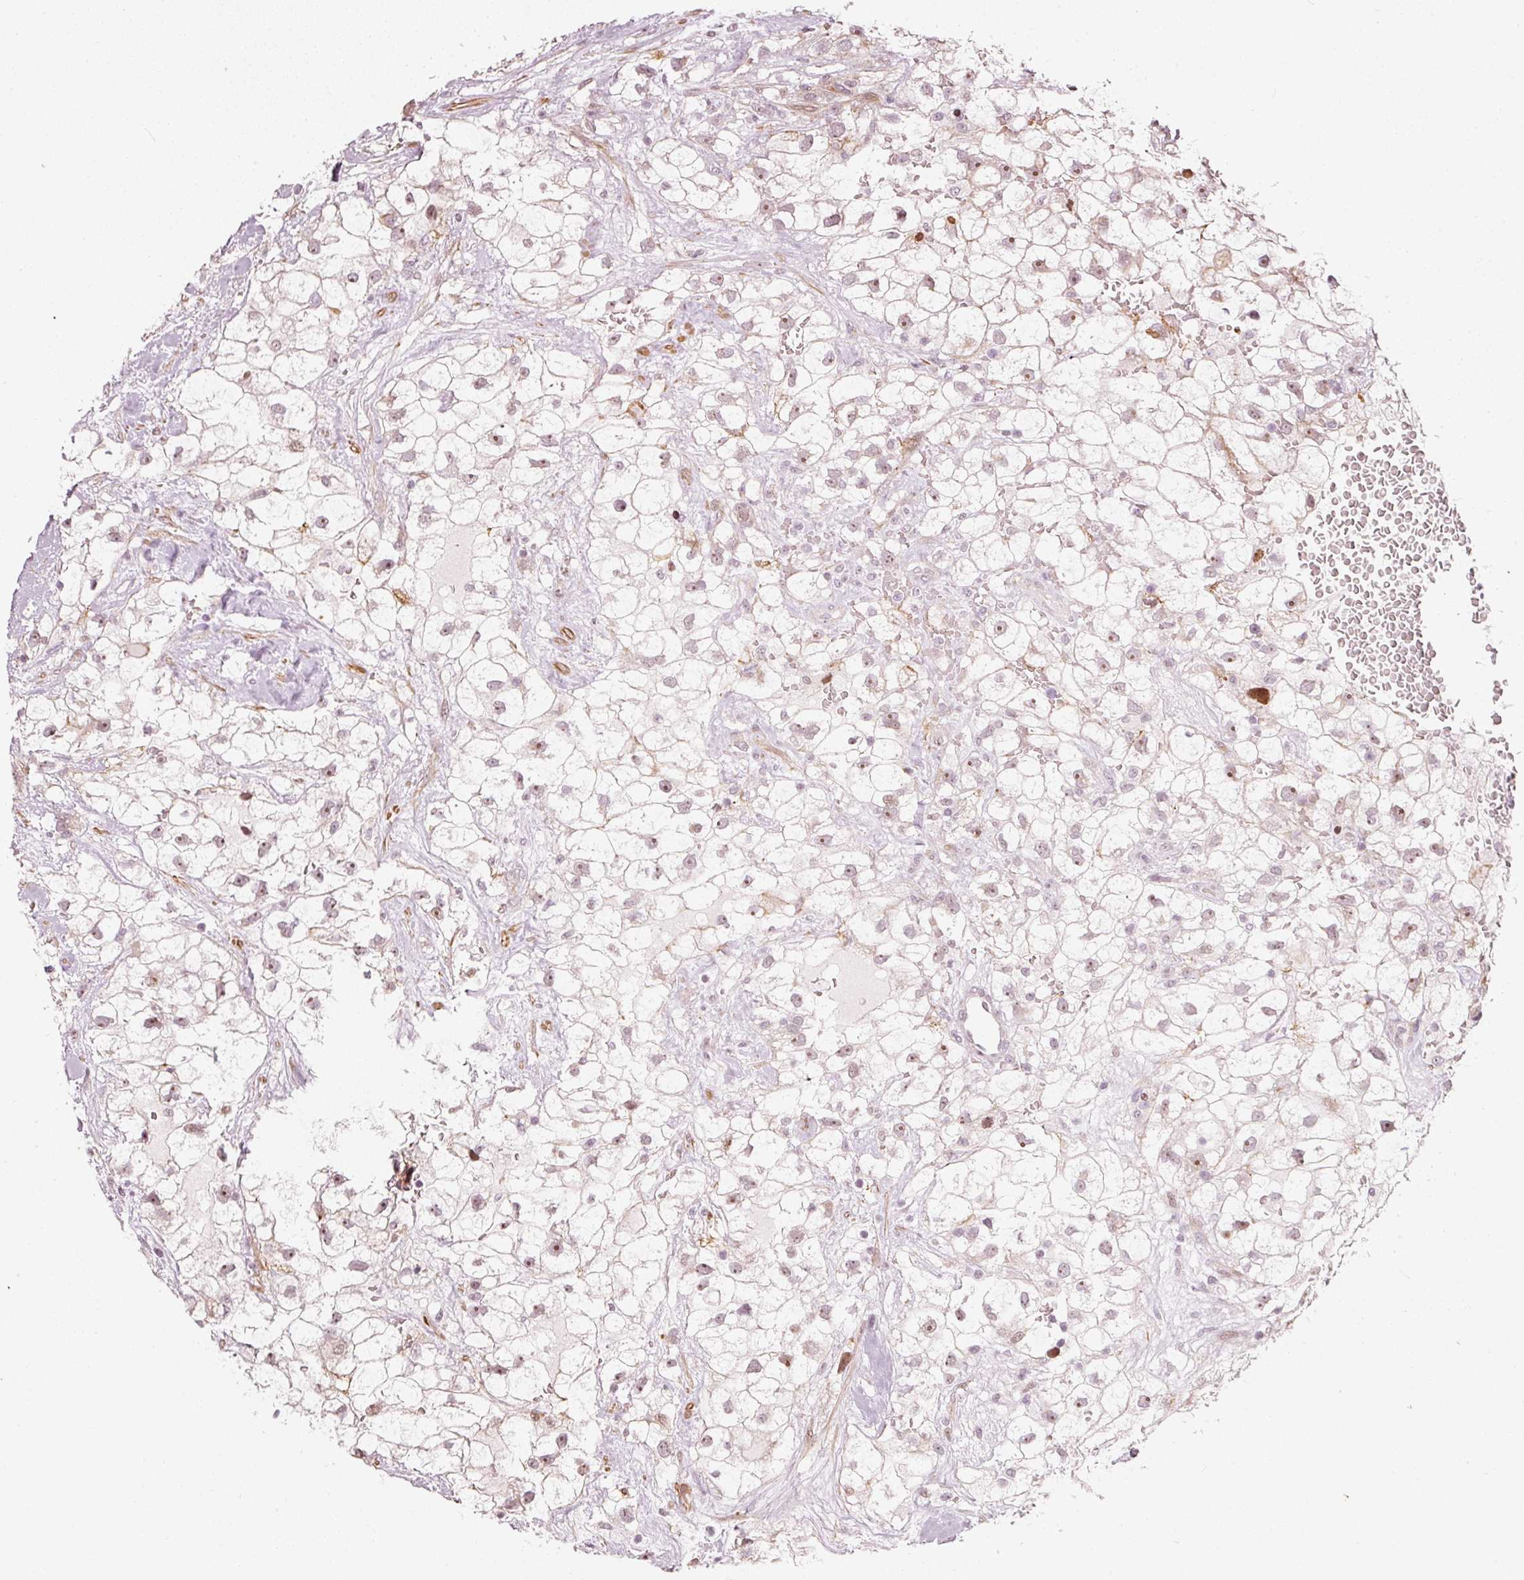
{"staining": {"intensity": "moderate", "quantity": "25%-75%", "location": "nuclear"}, "tissue": "renal cancer", "cell_type": "Tumor cells", "image_type": "cancer", "snomed": [{"axis": "morphology", "description": "Adenocarcinoma, NOS"}, {"axis": "topography", "description": "Kidney"}], "caption": "Renal adenocarcinoma tissue displays moderate nuclear staining in about 25%-75% of tumor cells, visualized by immunohistochemistry.", "gene": "MXRA8", "patient": {"sex": "male", "age": 59}}